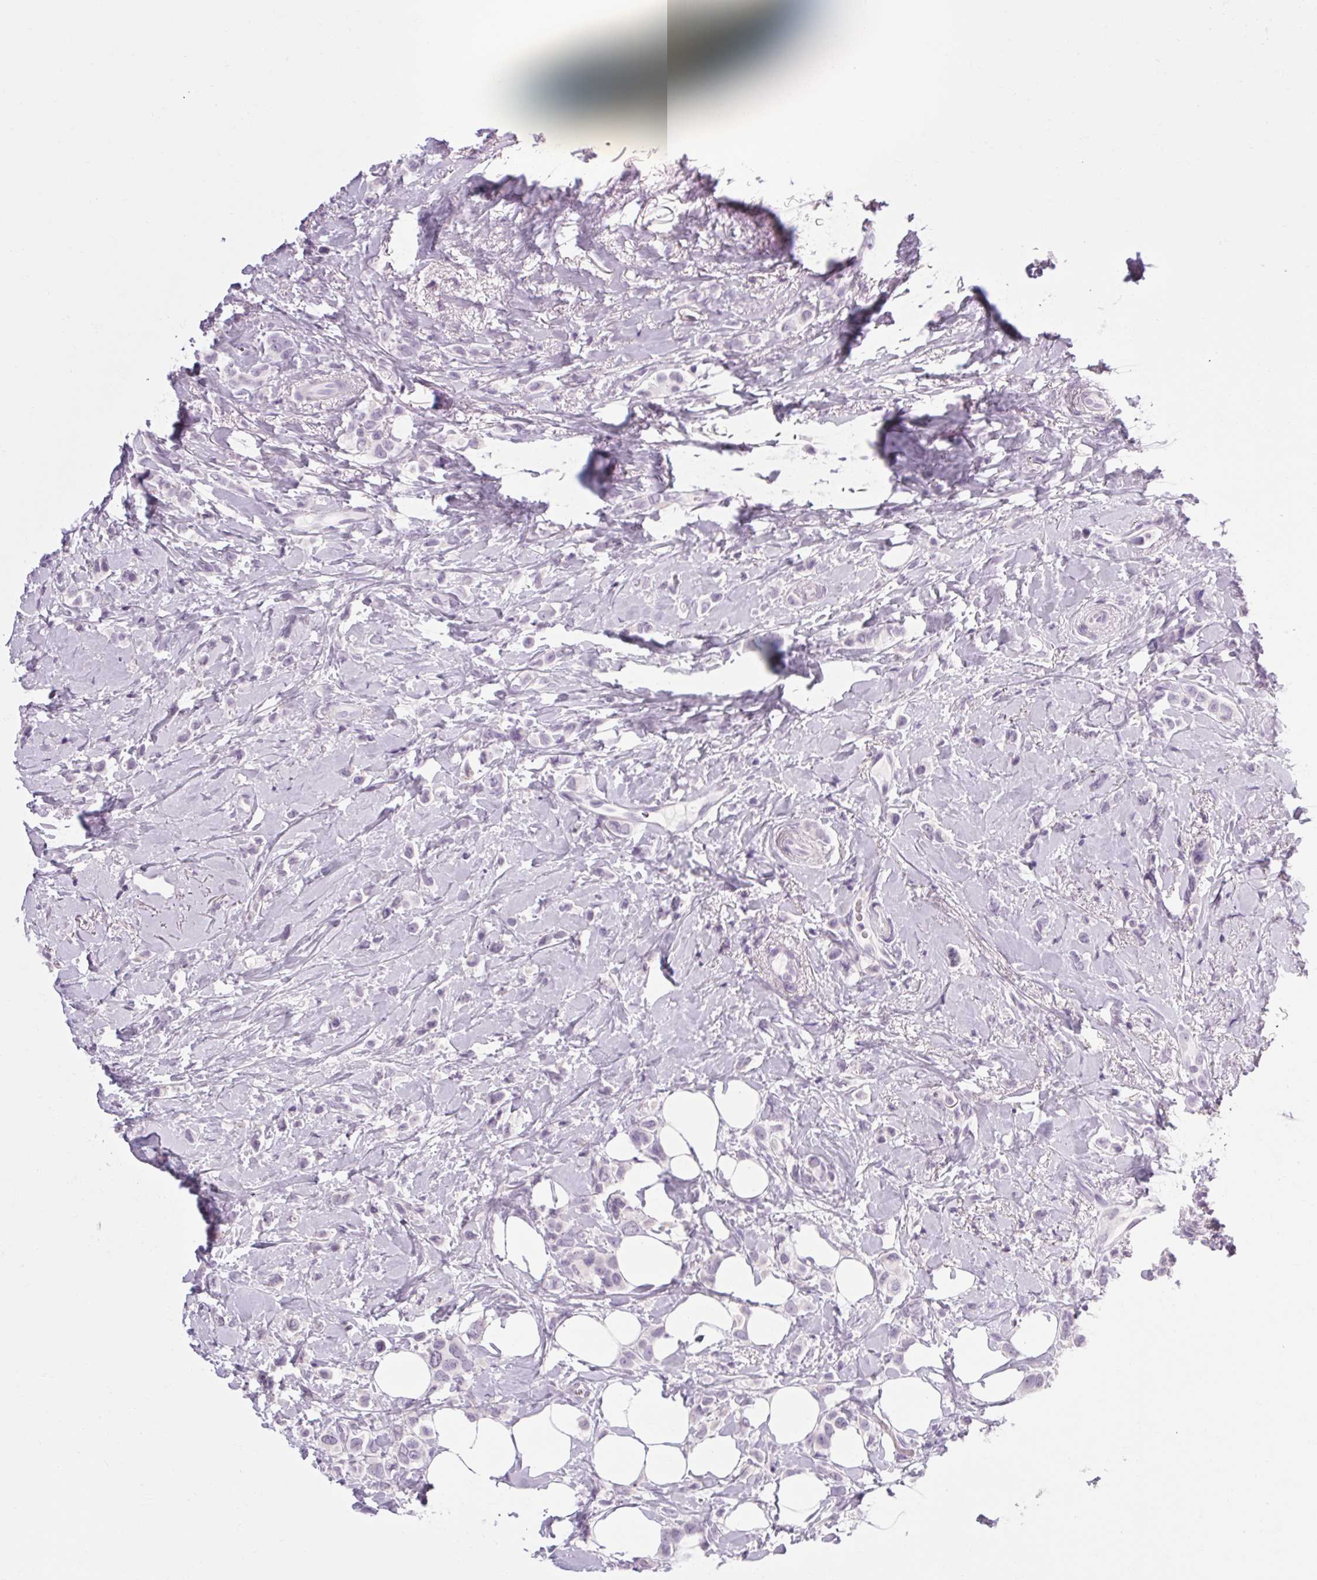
{"staining": {"intensity": "negative", "quantity": "none", "location": "none"}, "tissue": "breast cancer", "cell_type": "Tumor cells", "image_type": "cancer", "snomed": [{"axis": "morphology", "description": "Lobular carcinoma"}, {"axis": "topography", "description": "Breast"}], "caption": "Immunohistochemistry (IHC) micrograph of neoplastic tissue: human breast cancer (lobular carcinoma) stained with DAB demonstrates no significant protein expression in tumor cells.", "gene": "POMC", "patient": {"sex": "female", "age": 66}}